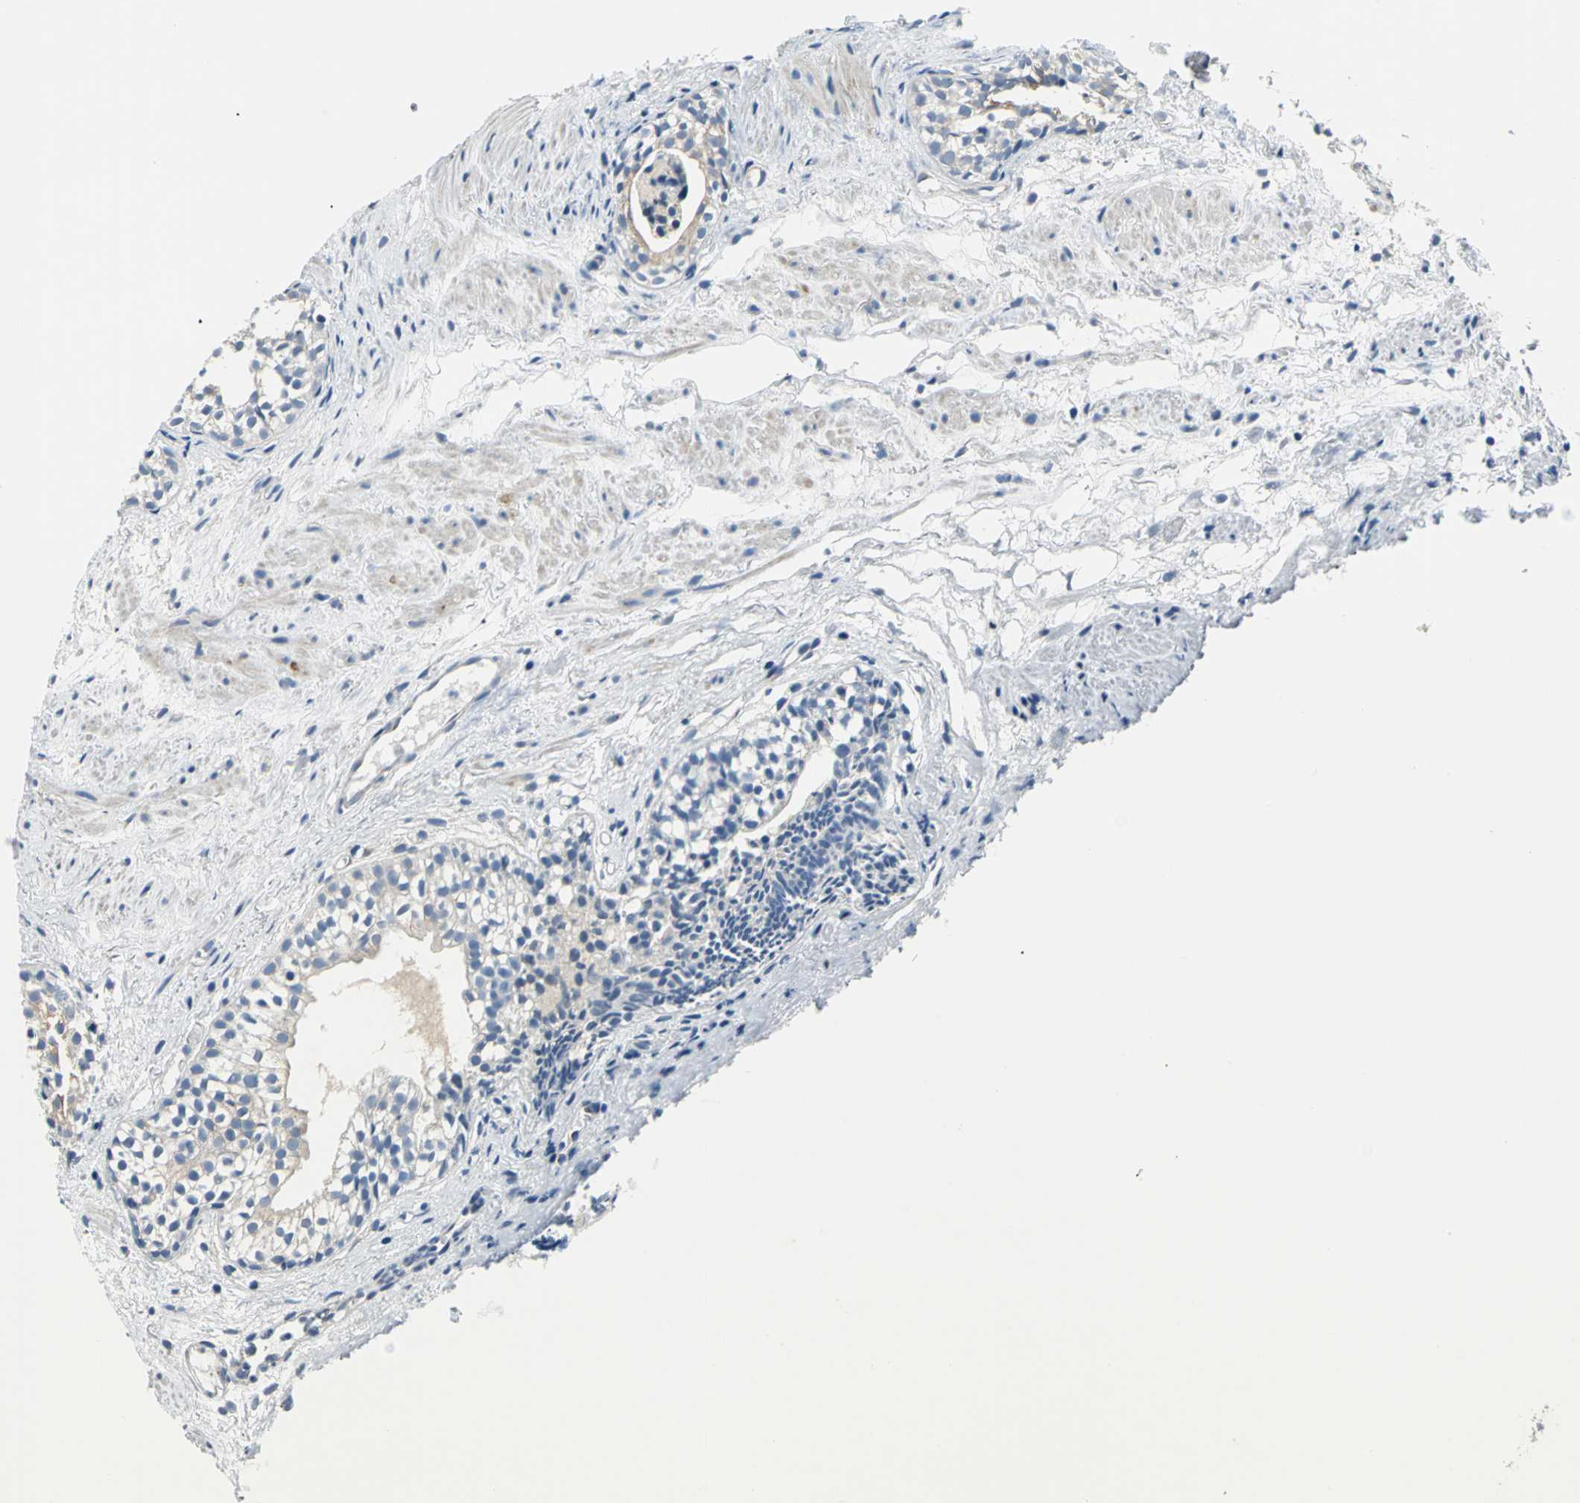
{"staining": {"intensity": "weak", "quantity": "<25%", "location": "cytoplasmic/membranous"}, "tissue": "prostate cancer", "cell_type": "Tumor cells", "image_type": "cancer", "snomed": [{"axis": "morphology", "description": "Adenocarcinoma, High grade"}, {"axis": "topography", "description": "Prostate"}], "caption": "DAB (3,3'-diaminobenzidine) immunohistochemical staining of human adenocarcinoma (high-grade) (prostate) displays no significant staining in tumor cells.", "gene": "B3GNT2", "patient": {"sex": "male", "age": 85}}